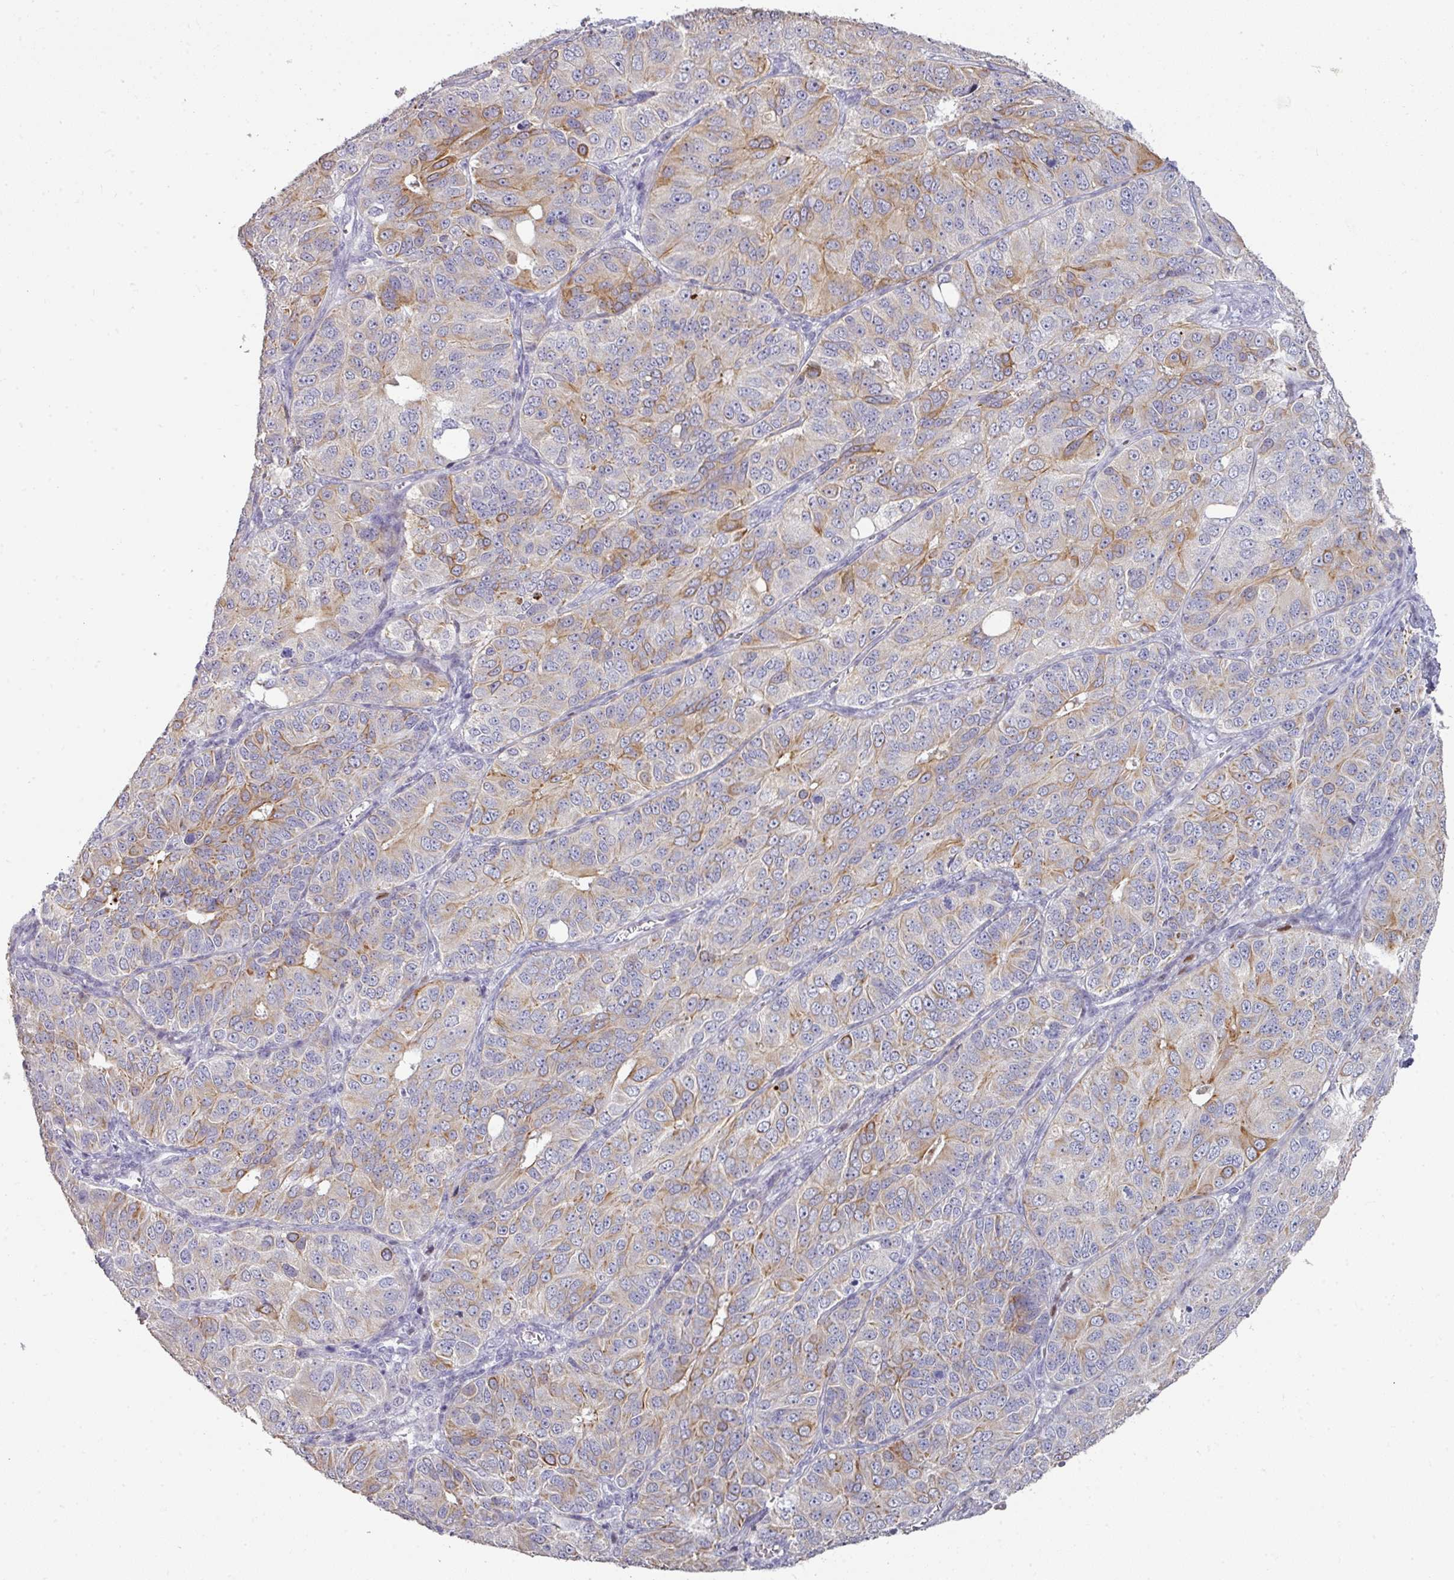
{"staining": {"intensity": "moderate", "quantity": "25%-75%", "location": "cytoplasmic/membranous"}, "tissue": "ovarian cancer", "cell_type": "Tumor cells", "image_type": "cancer", "snomed": [{"axis": "morphology", "description": "Carcinoma, endometroid"}, {"axis": "topography", "description": "Ovary"}], "caption": "This micrograph displays ovarian endometroid carcinoma stained with IHC to label a protein in brown. The cytoplasmic/membranous of tumor cells show moderate positivity for the protein. Nuclei are counter-stained blue.", "gene": "GTF2H3", "patient": {"sex": "female", "age": 51}}